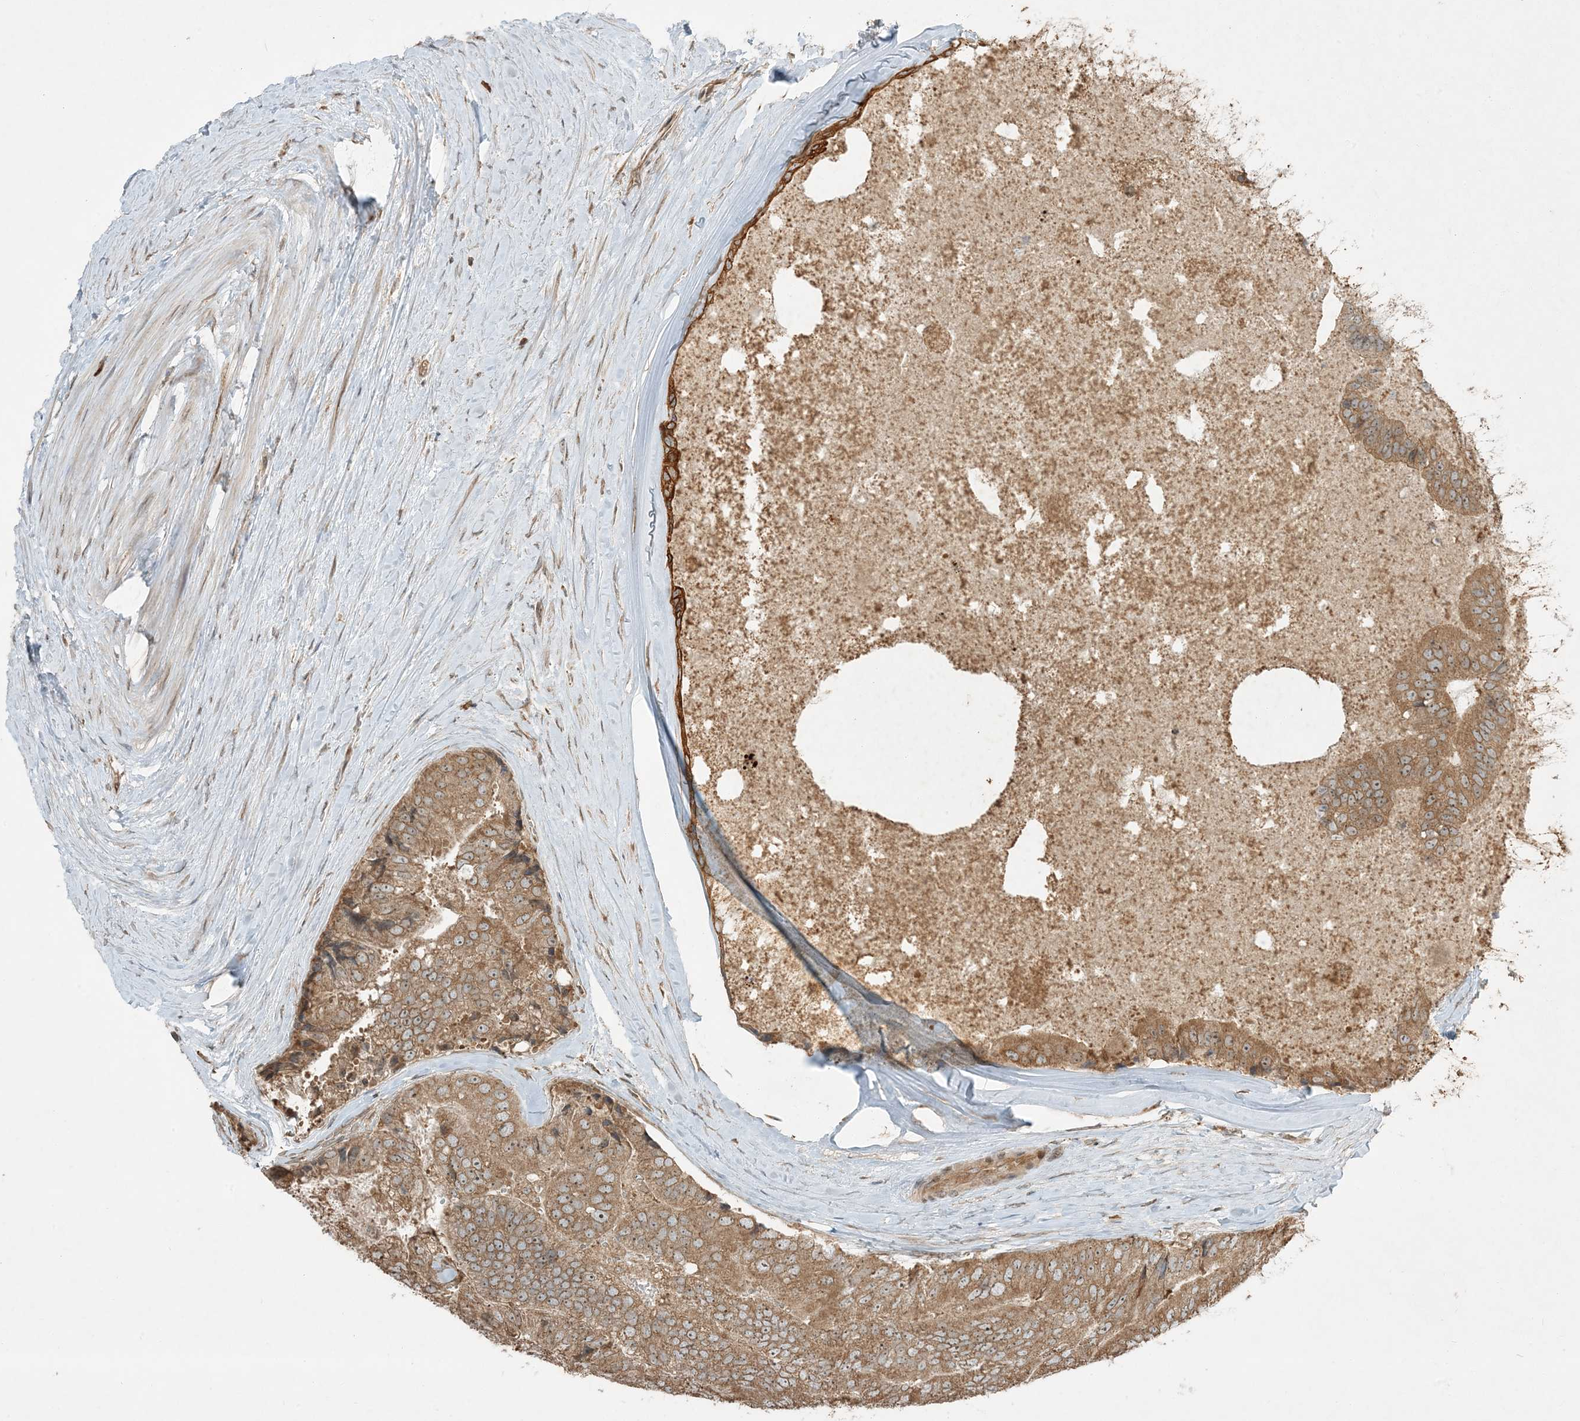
{"staining": {"intensity": "moderate", "quantity": ">75%", "location": "cytoplasmic/membranous,nuclear"}, "tissue": "prostate cancer", "cell_type": "Tumor cells", "image_type": "cancer", "snomed": [{"axis": "morphology", "description": "Adenocarcinoma, High grade"}, {"axis": "topography", "description": "Prostate"}], "caption": "Protein analysis of adenocarcinoma (high-grade) (prostate) tissue shows moderate cytoplasmic/membranous and nuclear staining in approximately >75% of tumor cells.", "gene": "COMMD8", "patient": {"sex": "male", "age": 70}}